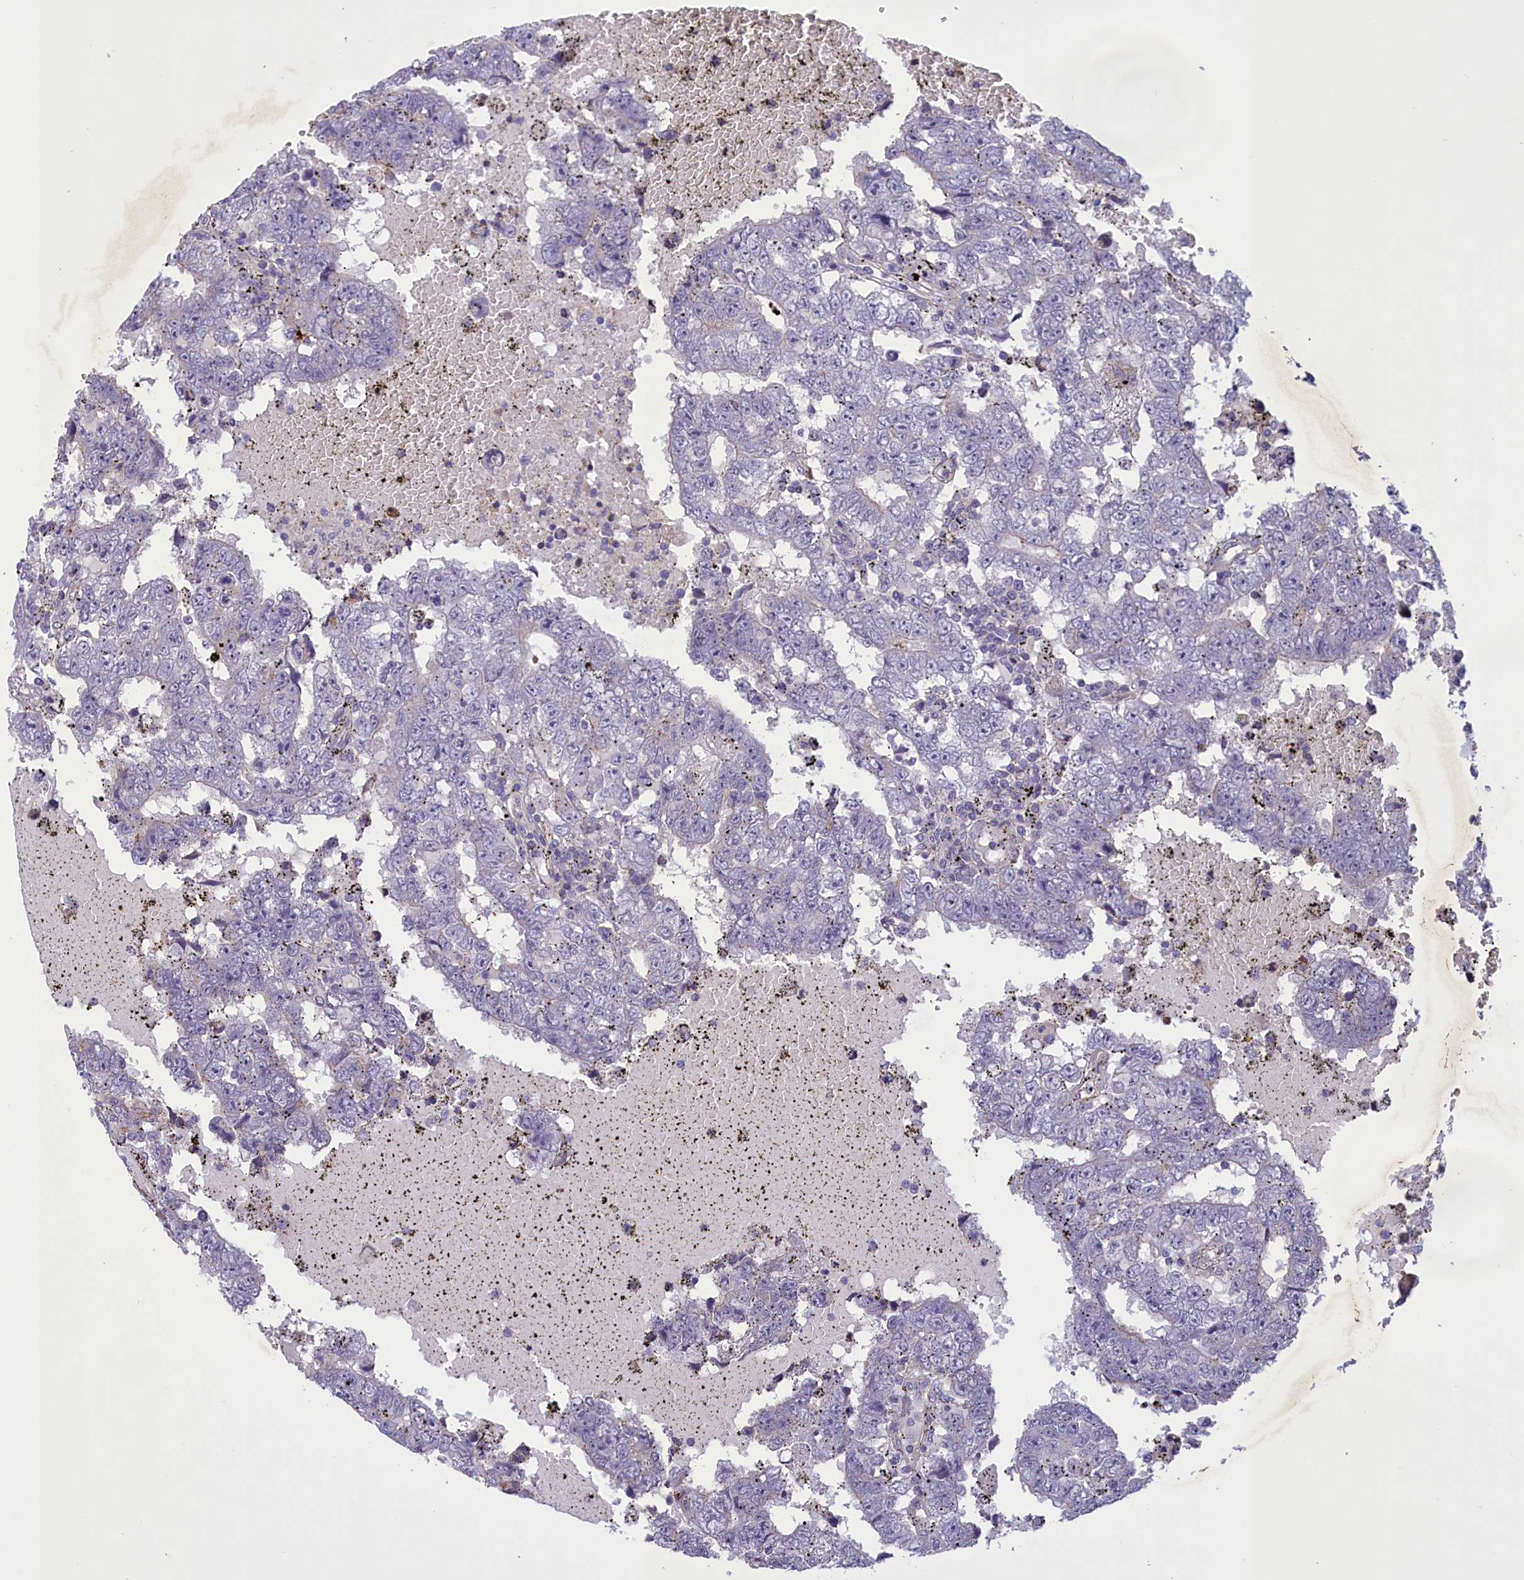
{"staining": {"intensity": "negative", "quantity": "none", "location": "none"}, "tissue": "testis cancer", "cell_type": "Tumor cells", "image_type": "cancer", "snomed": [{"axis": "morphology", "description": "Carcinoma, Embryonal, NOS"}, {"axis": "topography", "description": "Testis"}], "caption": "This photomicrograph is of embryonal carcinoma (testis) stained with immunohistochemistry (IHC) to label a protein in brown with the nuclei are counter-stained blue. There is no expression in tumor cells.", "gene": "CORO2A", "patient": {"sex": "male", "age": 25}}